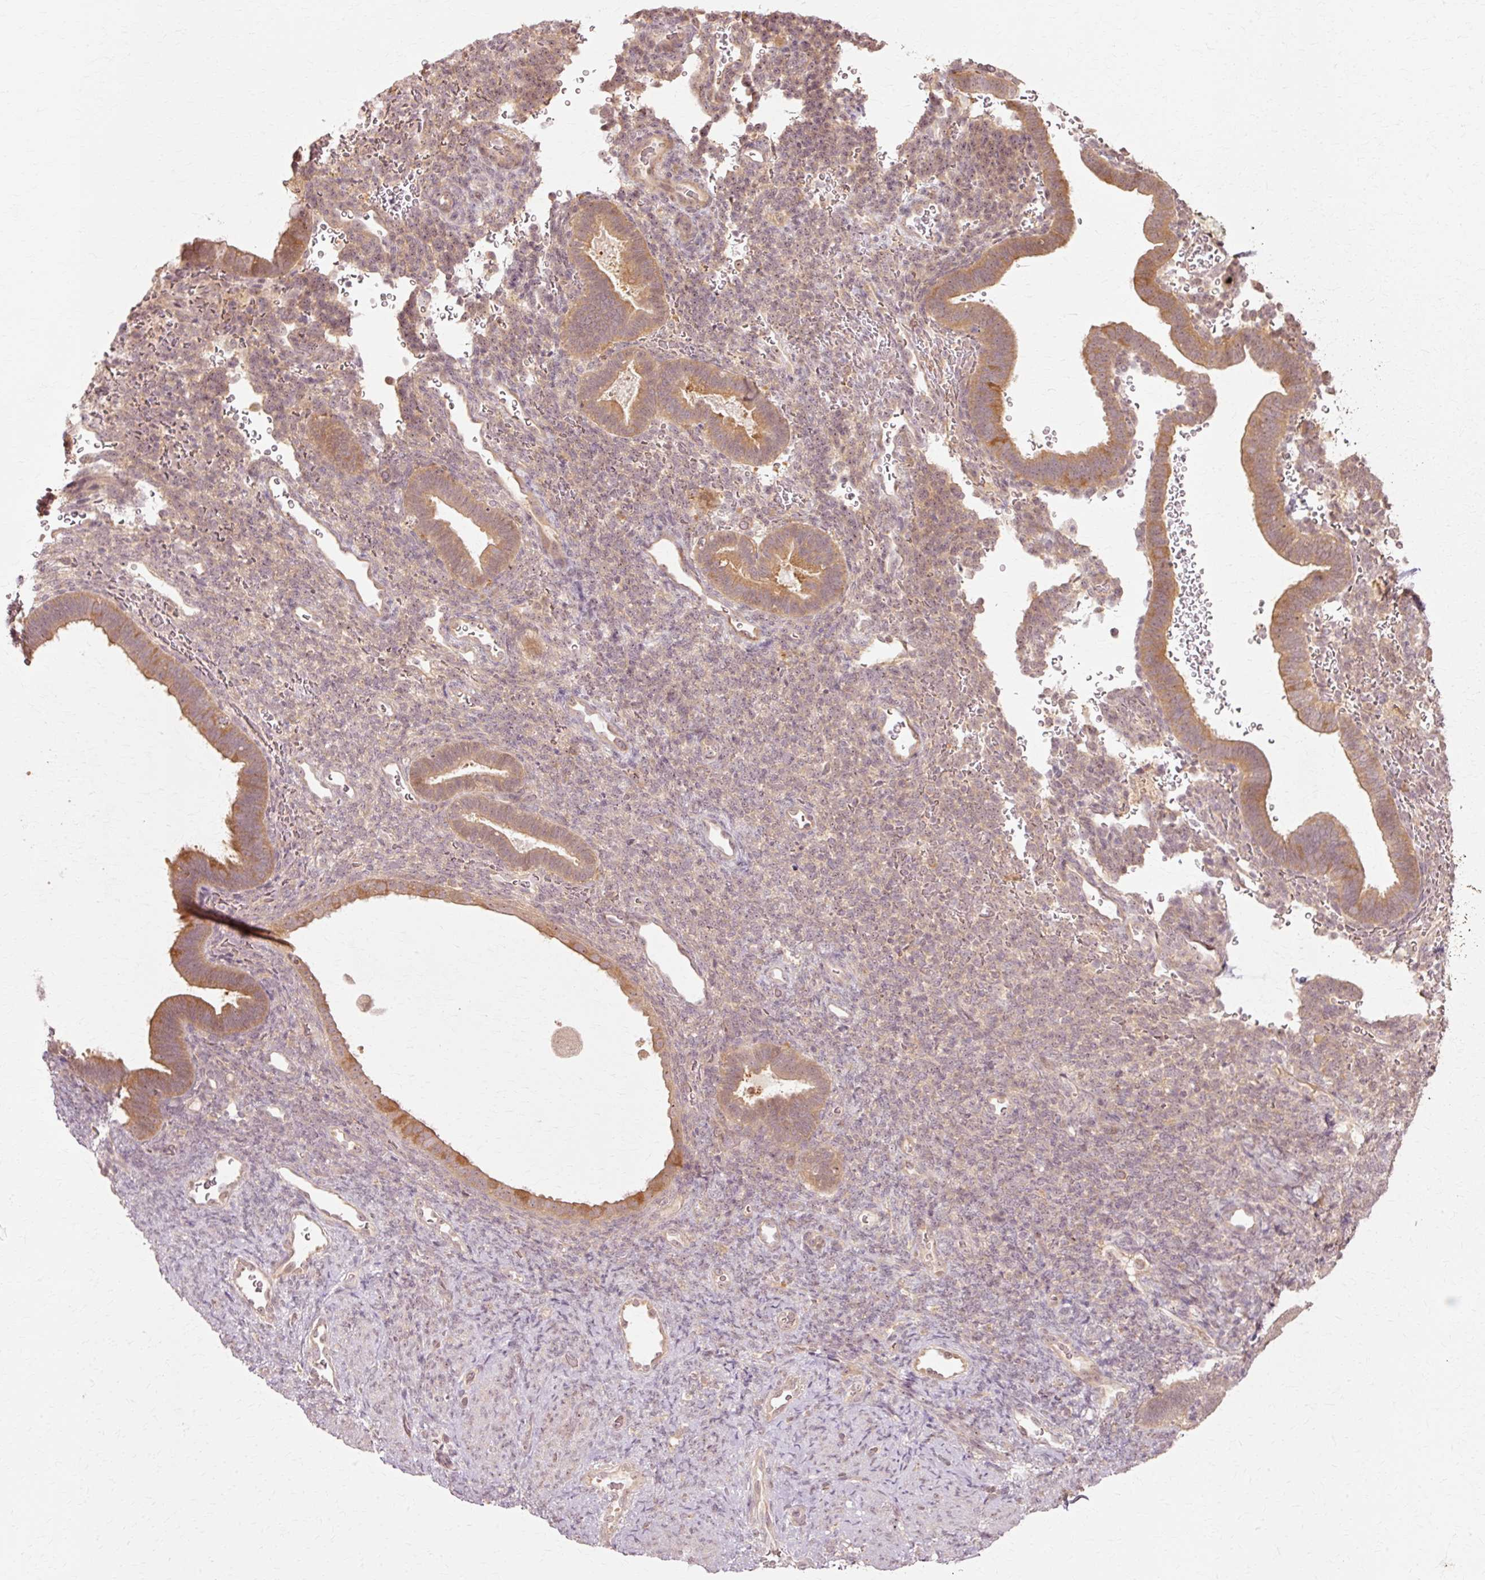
{"staining": {"intensity": "weak", "quantity": "25%-75%", "location": "cytoplasmic/membranous"}, "tissue": "endometrium", "cell_type": "Cells in endometrial stroma", "image_type": "normal", "snomed": [{"axis": "morphology", "description": "Normal tissue, NOS"}, {"axis": "topography", "description": "Endometrium"}], "caption": "A histopathology image showing weak cytoplasmic/membranous positivity in approximately 25%-75% of cells in endometrial stroma in normal endometrium, as visualized by brown immunohistochemical staining.", "gene": "RGPD5", "patient": {"sex": "female", "age": 34}}